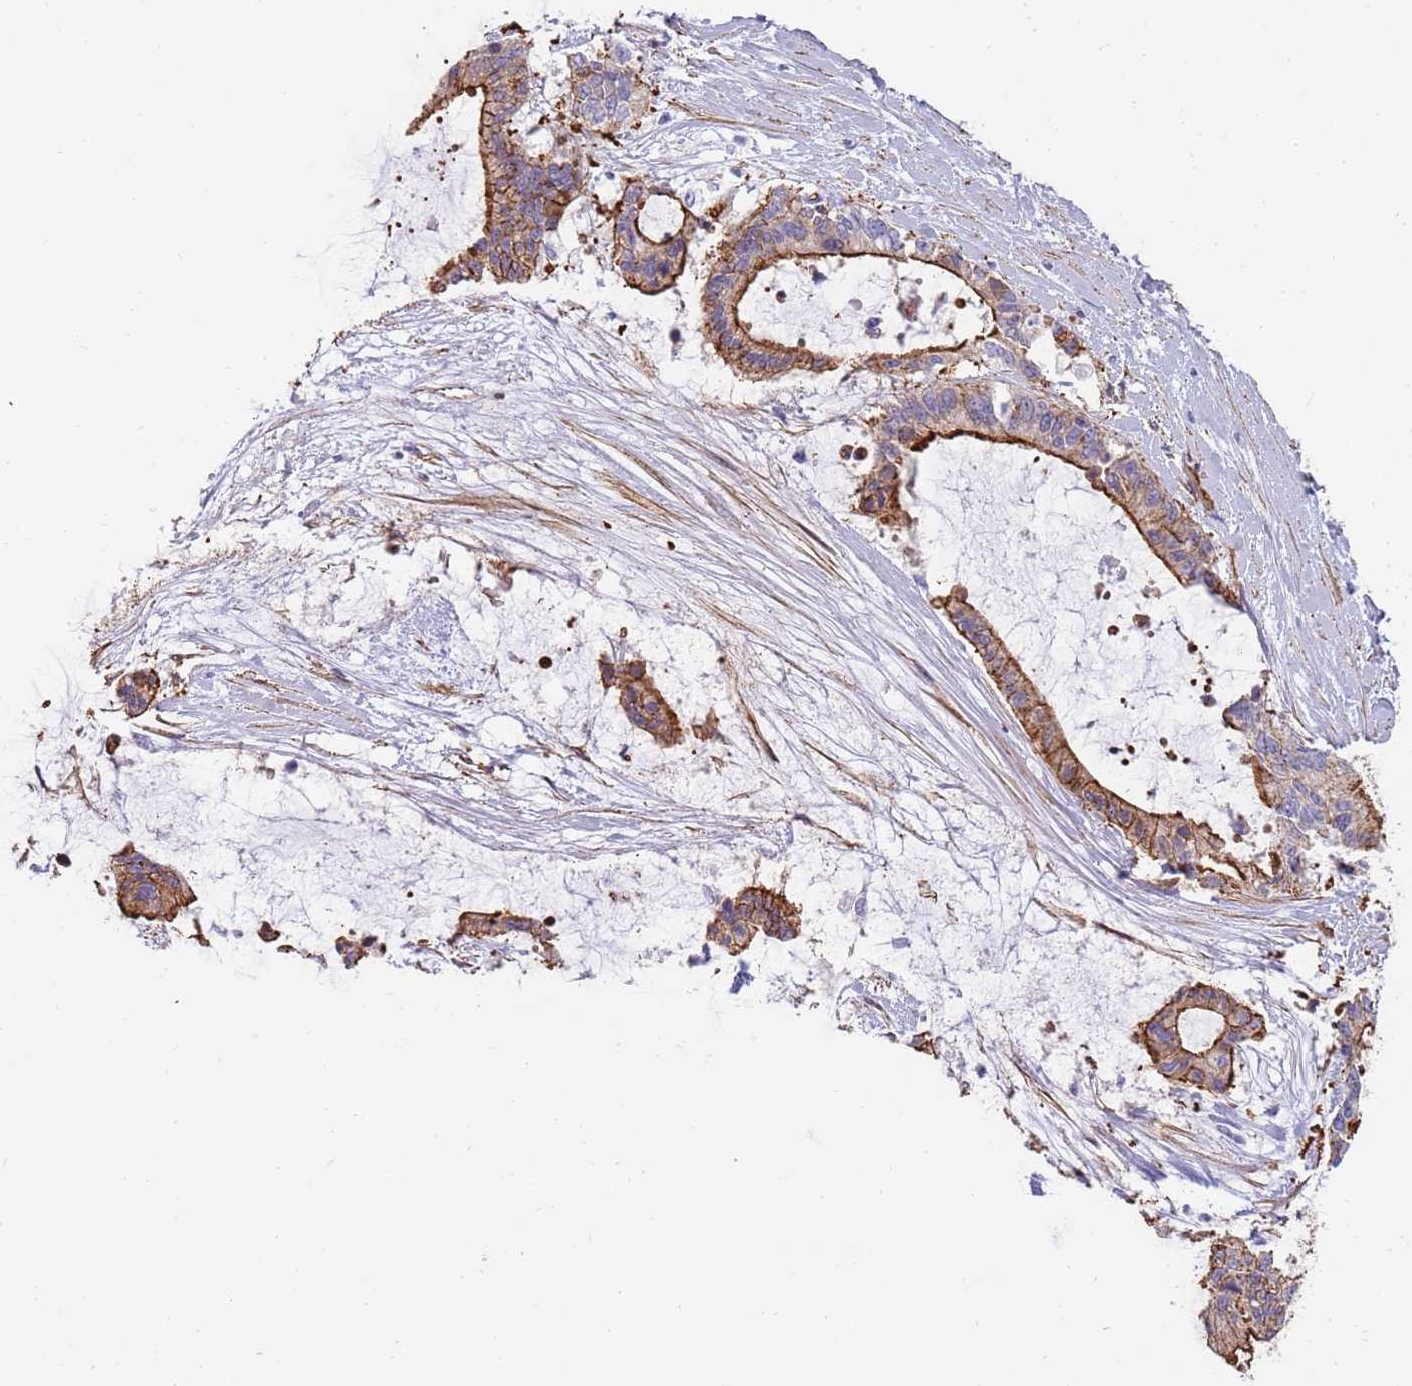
{"staining": {"intensity": "strong", "quantity": ">75%", "location": "cytoplasmic/membranous"}, "tissue": "liver cancer", "cell_type": "Tumor cells", "image_type": "cancer", "snomed": [{"axis": "morphology", "description": "Normal tissue, NOS"}, {"axis": "morphology", "description": "Cholangiocarcinoma"}, {"axis": "topography", "description": "Liver"}, {"axis": "topography", "description": "Peripheral nerve tissue"}], "caption": "Protein analysis of cholangiocarcinoma (liver) tissue displays strong cytoplasmic/membranous expression in about >75% of tumor cells.", "gene": "GFRAL", "patient": {"sex": "female", "age": 73}}